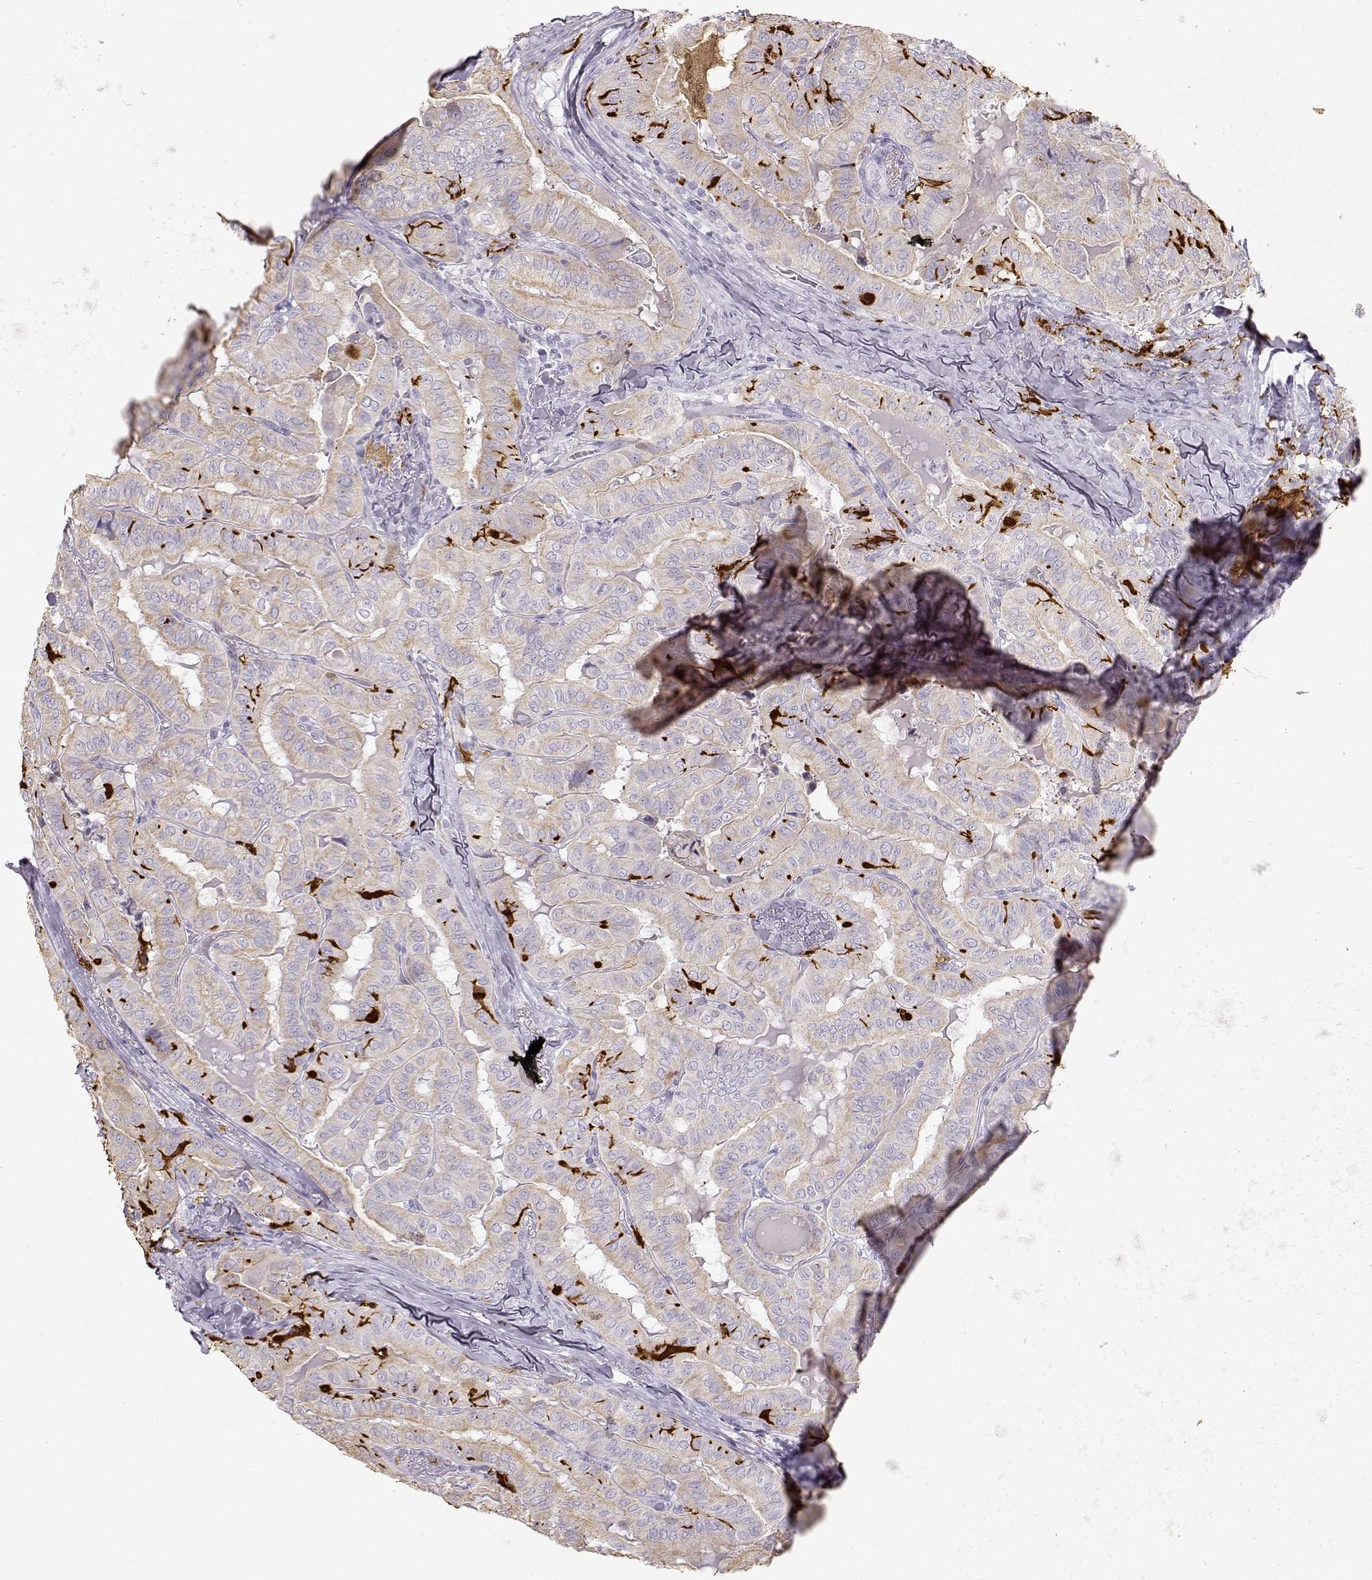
{"staining": {"intensity": "weak", "quantity": ">75%", "location": "cytoplasmic/membranous"}, "tissue": "thyroid cancer", "cell_type": "Tumor cells", "image_type": "cancer", "snomed": [{"axis": "morphology", "description": "Papillary adenocarcinoma, NOS"}, {"axis": "topography", "description": "Thyroid gland"}], "caption": "Brown immunohistochemical staining in thyroid cancer shows weak cytoplasmic/membranous positivity in about >75% of tumor cells.", "gene": "S100B", "patient": {"sex": "female", "age": 68}}